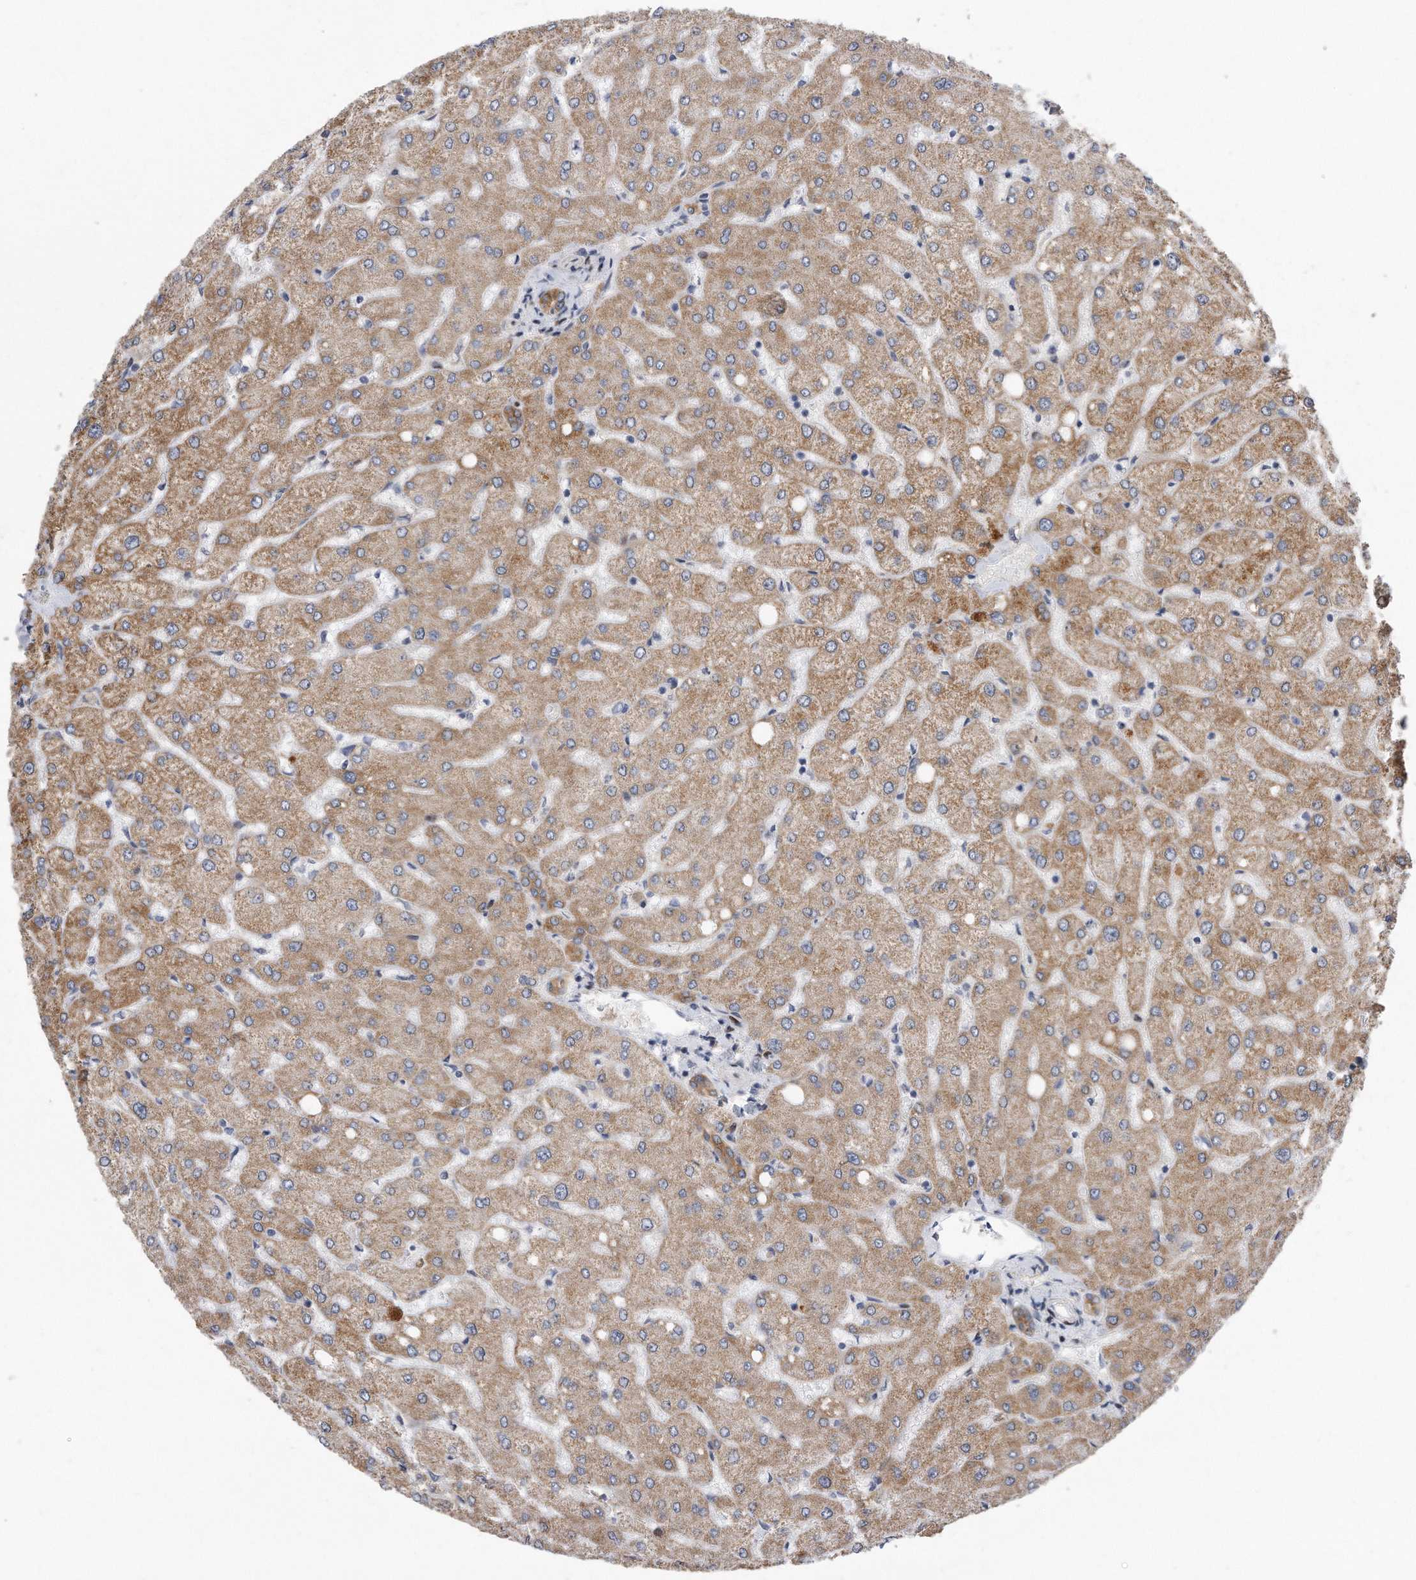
{"staining": {"intensity": "moderate", "quantity": ">75%", "location": "cytoplasmic/membranous"}, "tissue": "liver", "cell_type": "Cholangiocytes", "image_type": "normal", "snomed": [{"axis": "morphology", "description": "Normal tissue, NOS"}, {"axis": "topography", "description": "Liver"}], "caption": "Benign liver exhibits moderate cytoplasmic/membranous expression in approximately >75% of cholangiocytes (DAB IHC with brightfield microscopy, high magnification)..", "gene": "CDH12", "patient": {"sex": "female", "age": 54}}